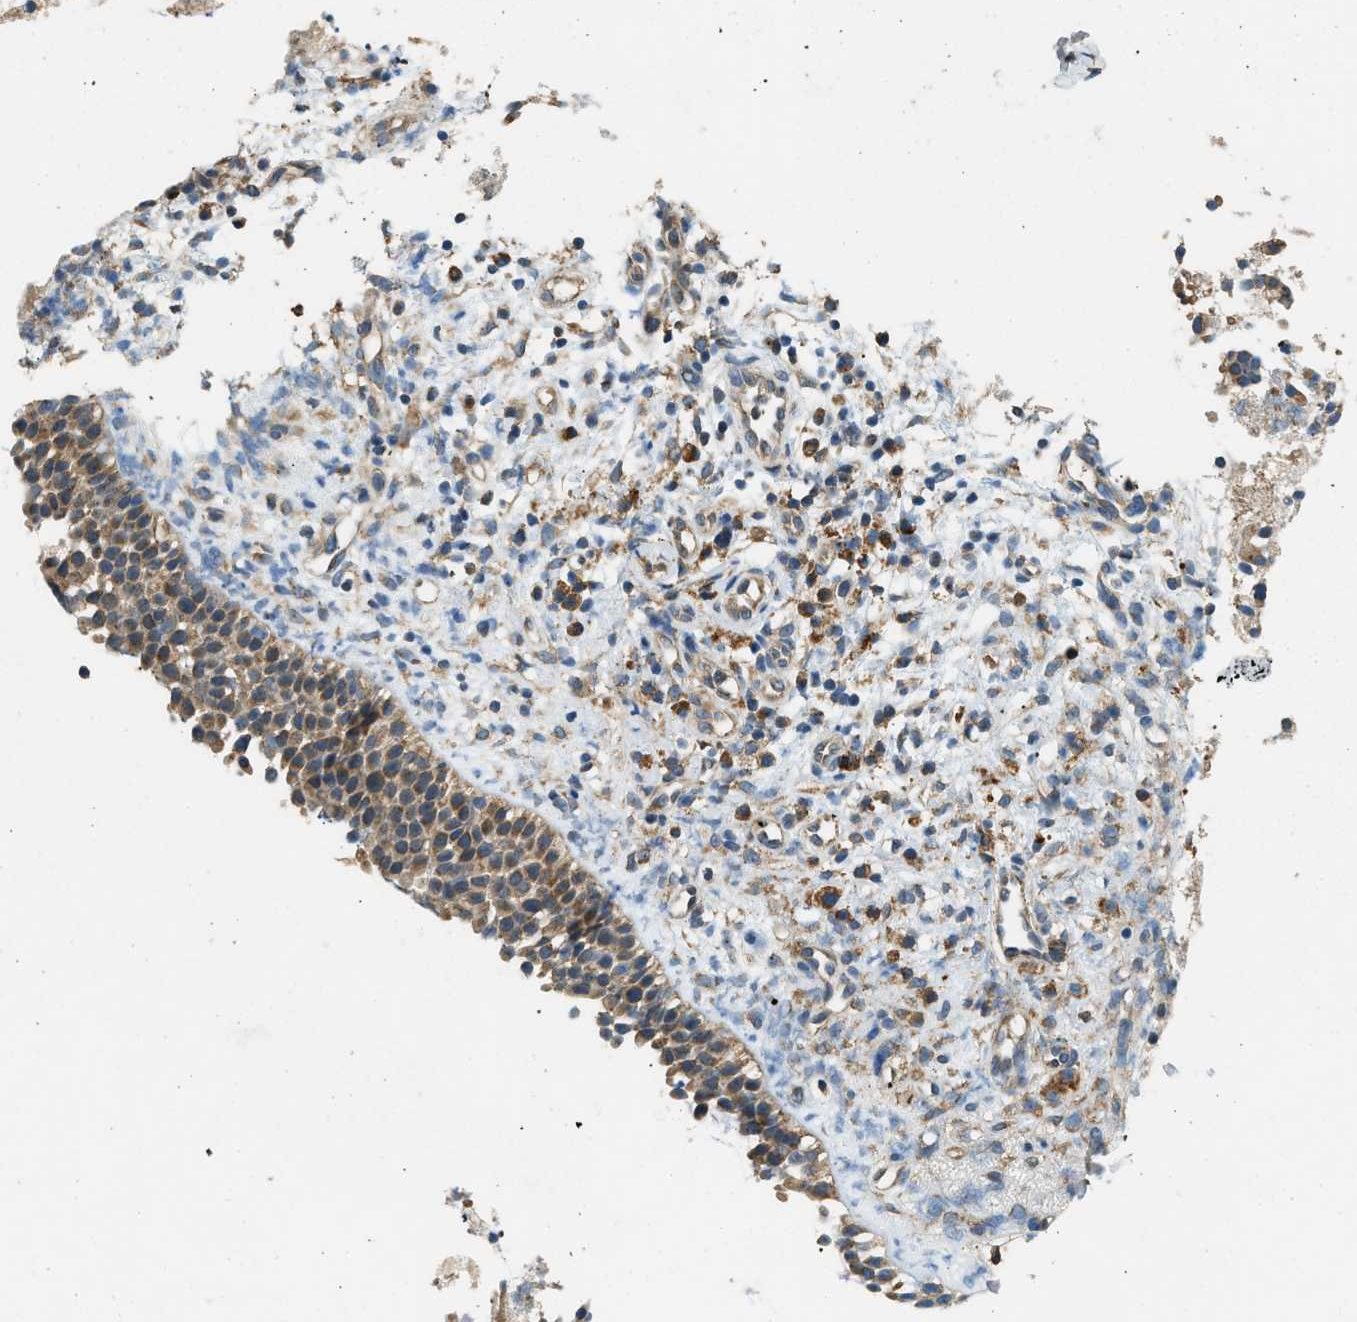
{"staining": {"intensity": "moderate", "quantity": ">75%", "location": "cytoplasmic/membranous"}, "tissue": "nasopharynx", "cell_type": "Respiratory epithelial cells", "image_type": "normal", "snomed": [{"axis": "morphology", "description": "Normal tissue, NOS"}, {"axis": "topography", "description": "Nasopharynx"}], "caption": "Nasopharynx stained with immunohistochemistry (IHC) demonstrates moderate cytoplasmic/membranous expression in about >75% of respiratory epithelial cells. (DAB IHC, brown staining for protein, blue staining for nuclei).", "gene": "CTSB", "patient": {"sex": "male", "age": 21}}